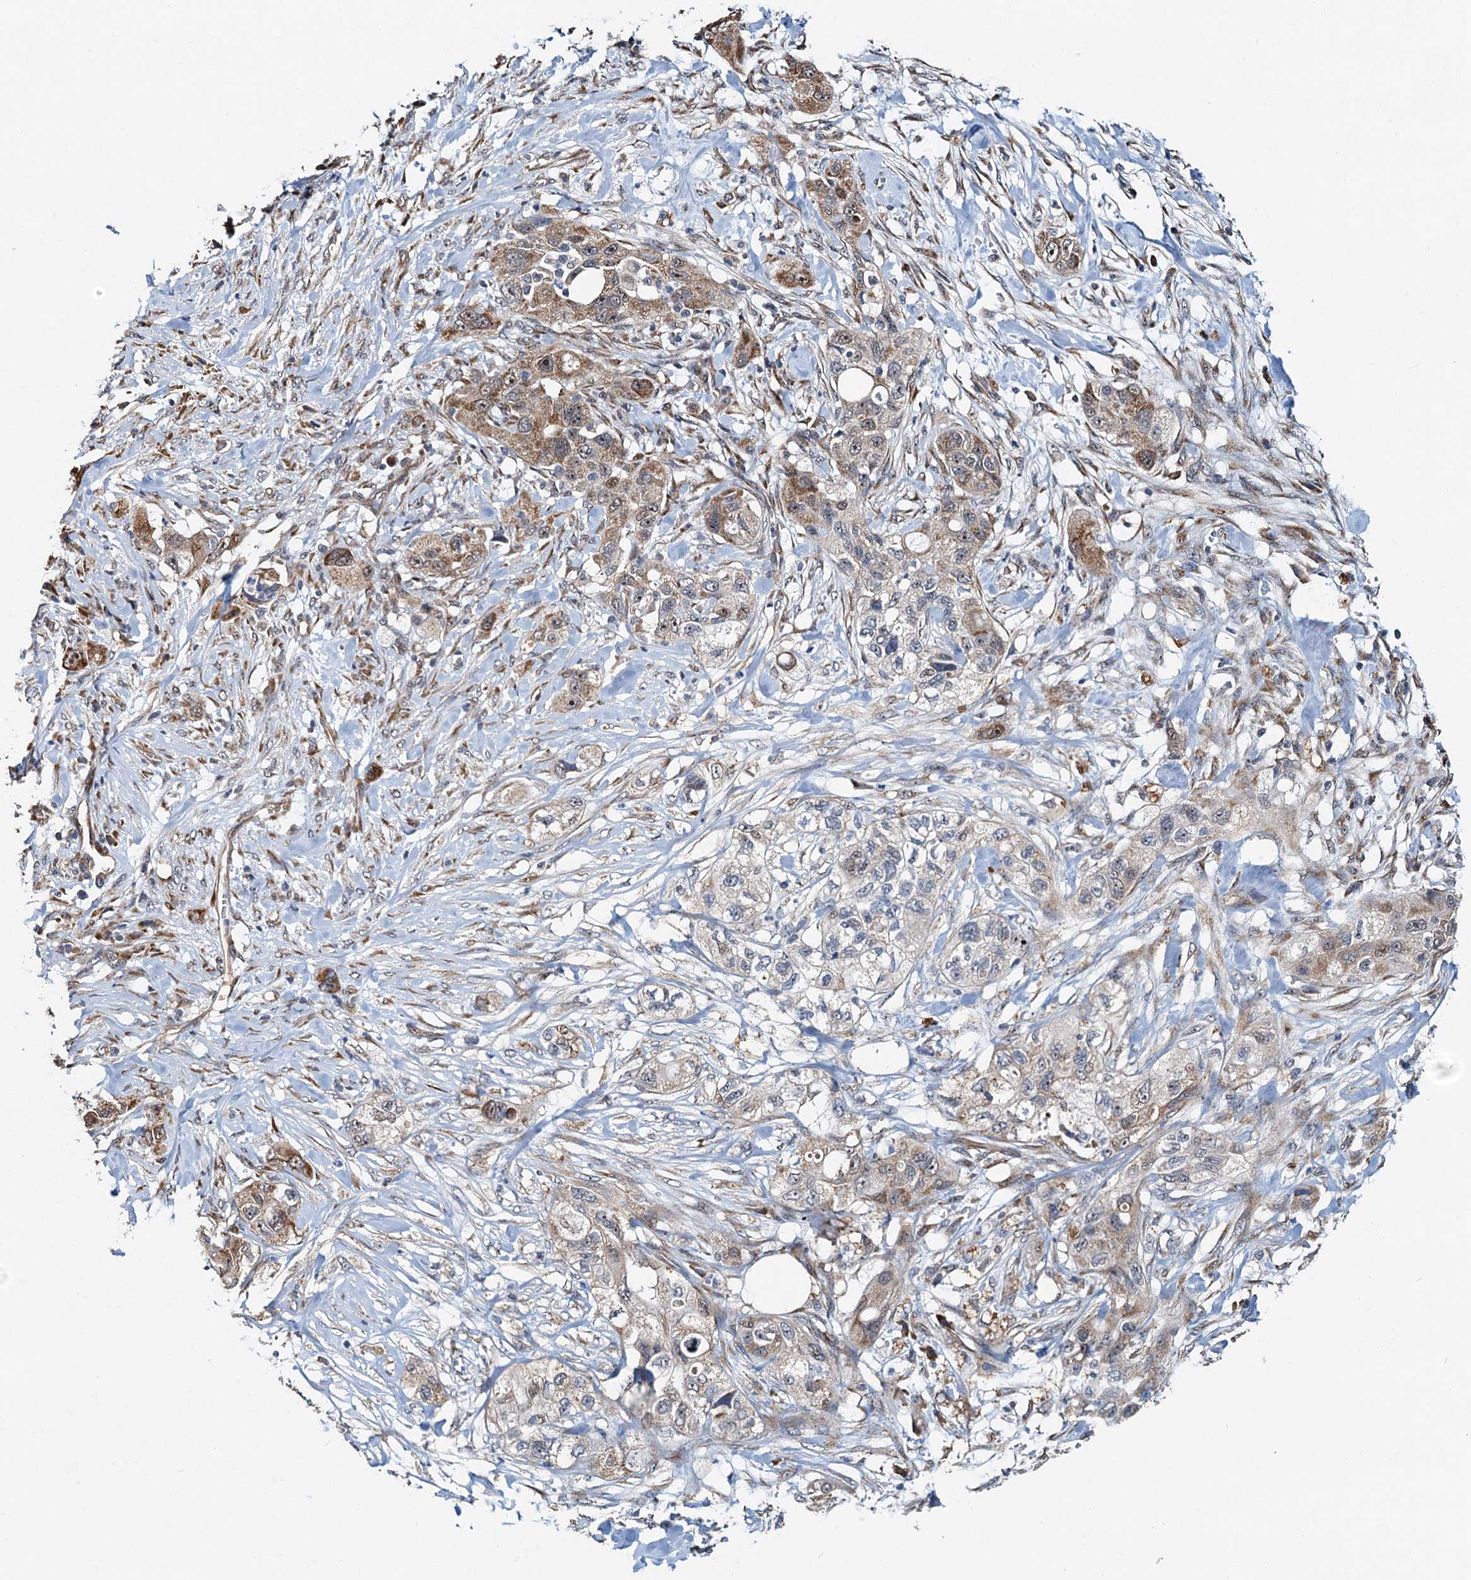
{"staining": {"intensity": "moderate", "quantity": "25%-75%", "location": "cytoplasmic/membranous,nuclear"}, "tissue": "pancreatic cancer", "cell_type": "Tumor cells", "image_type": "cancer", "snomed": [{"axis": "morphology", "description": "Adenocarcinoma, NOS"}, {"axis": "topography", "description": "Pancreas"}], "caption": "Immunohistochemistry (IHC) of human pancreatic cancer exhibits medium levels of moderate cytoplasmic/membranous and nuclear positivity in about 25%-75% of tumor cells. The protein is stained brown, and the nuclei are stained in blue (DAB (3,3'-diaminobenzidine) IHC with brightfield microscopy, high magnification).", "gene": "DNAJC21", "patient": {"sex": "female", "age": 78}}